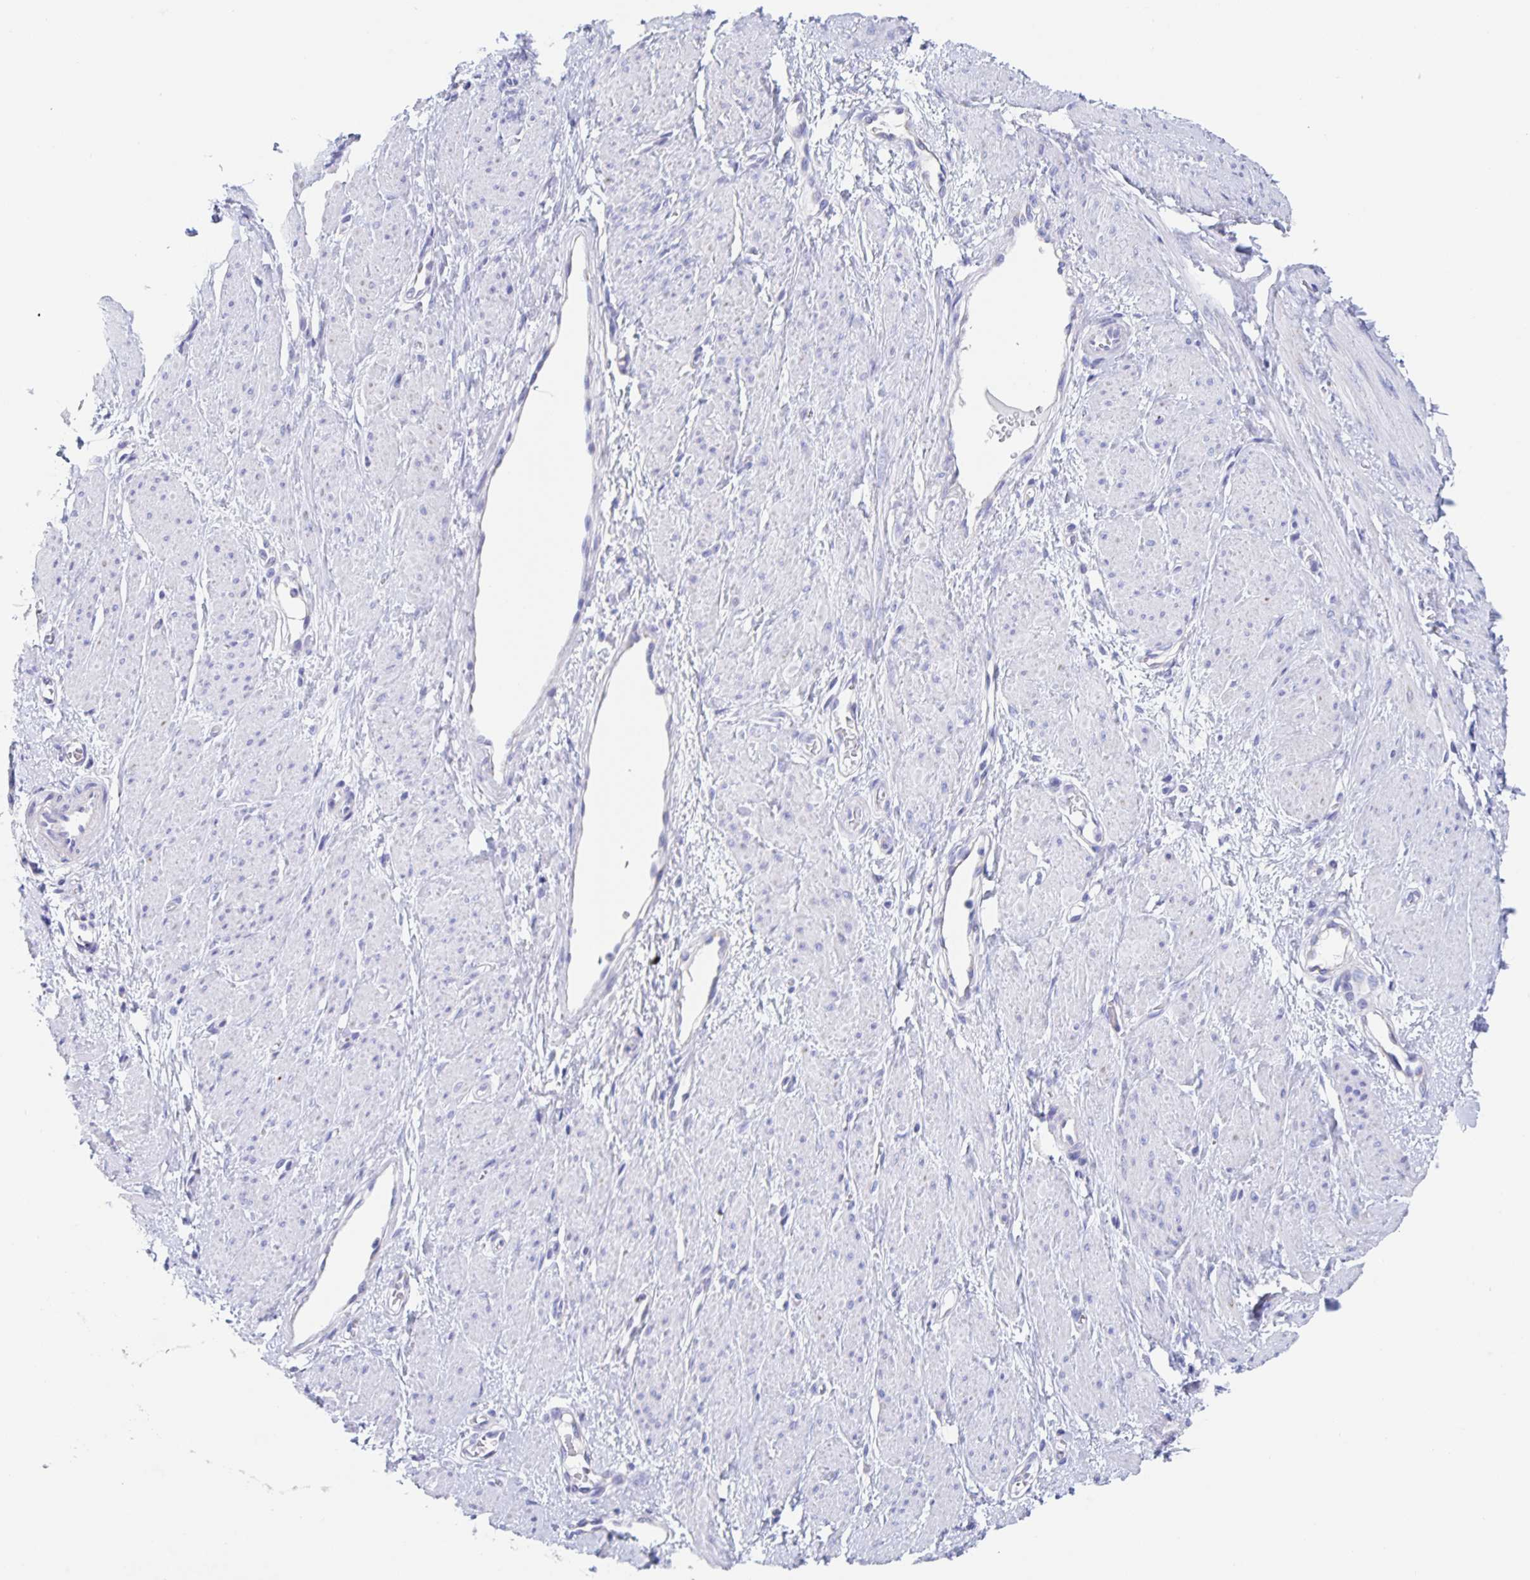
{"staining": {"intensity": "negative", "quantity": "none", "location": "none"}, "tissue": "smooth muscle", "cell_type": "Smooth muscle cells", "image_type": "normal", "snomed": [{"axis": "morphology", "description": "Normal tissue, NOS"}, {"axis": "topography", "description": "Smooth muscle"}, {"axis": "topography", "description": "Uterus"}], "caption": "Smooth muscle cells are negative for protein expression in benign human smooth muscle.", "gene": "DMBT1", "patient": {"sex": "female", "age": 39}}